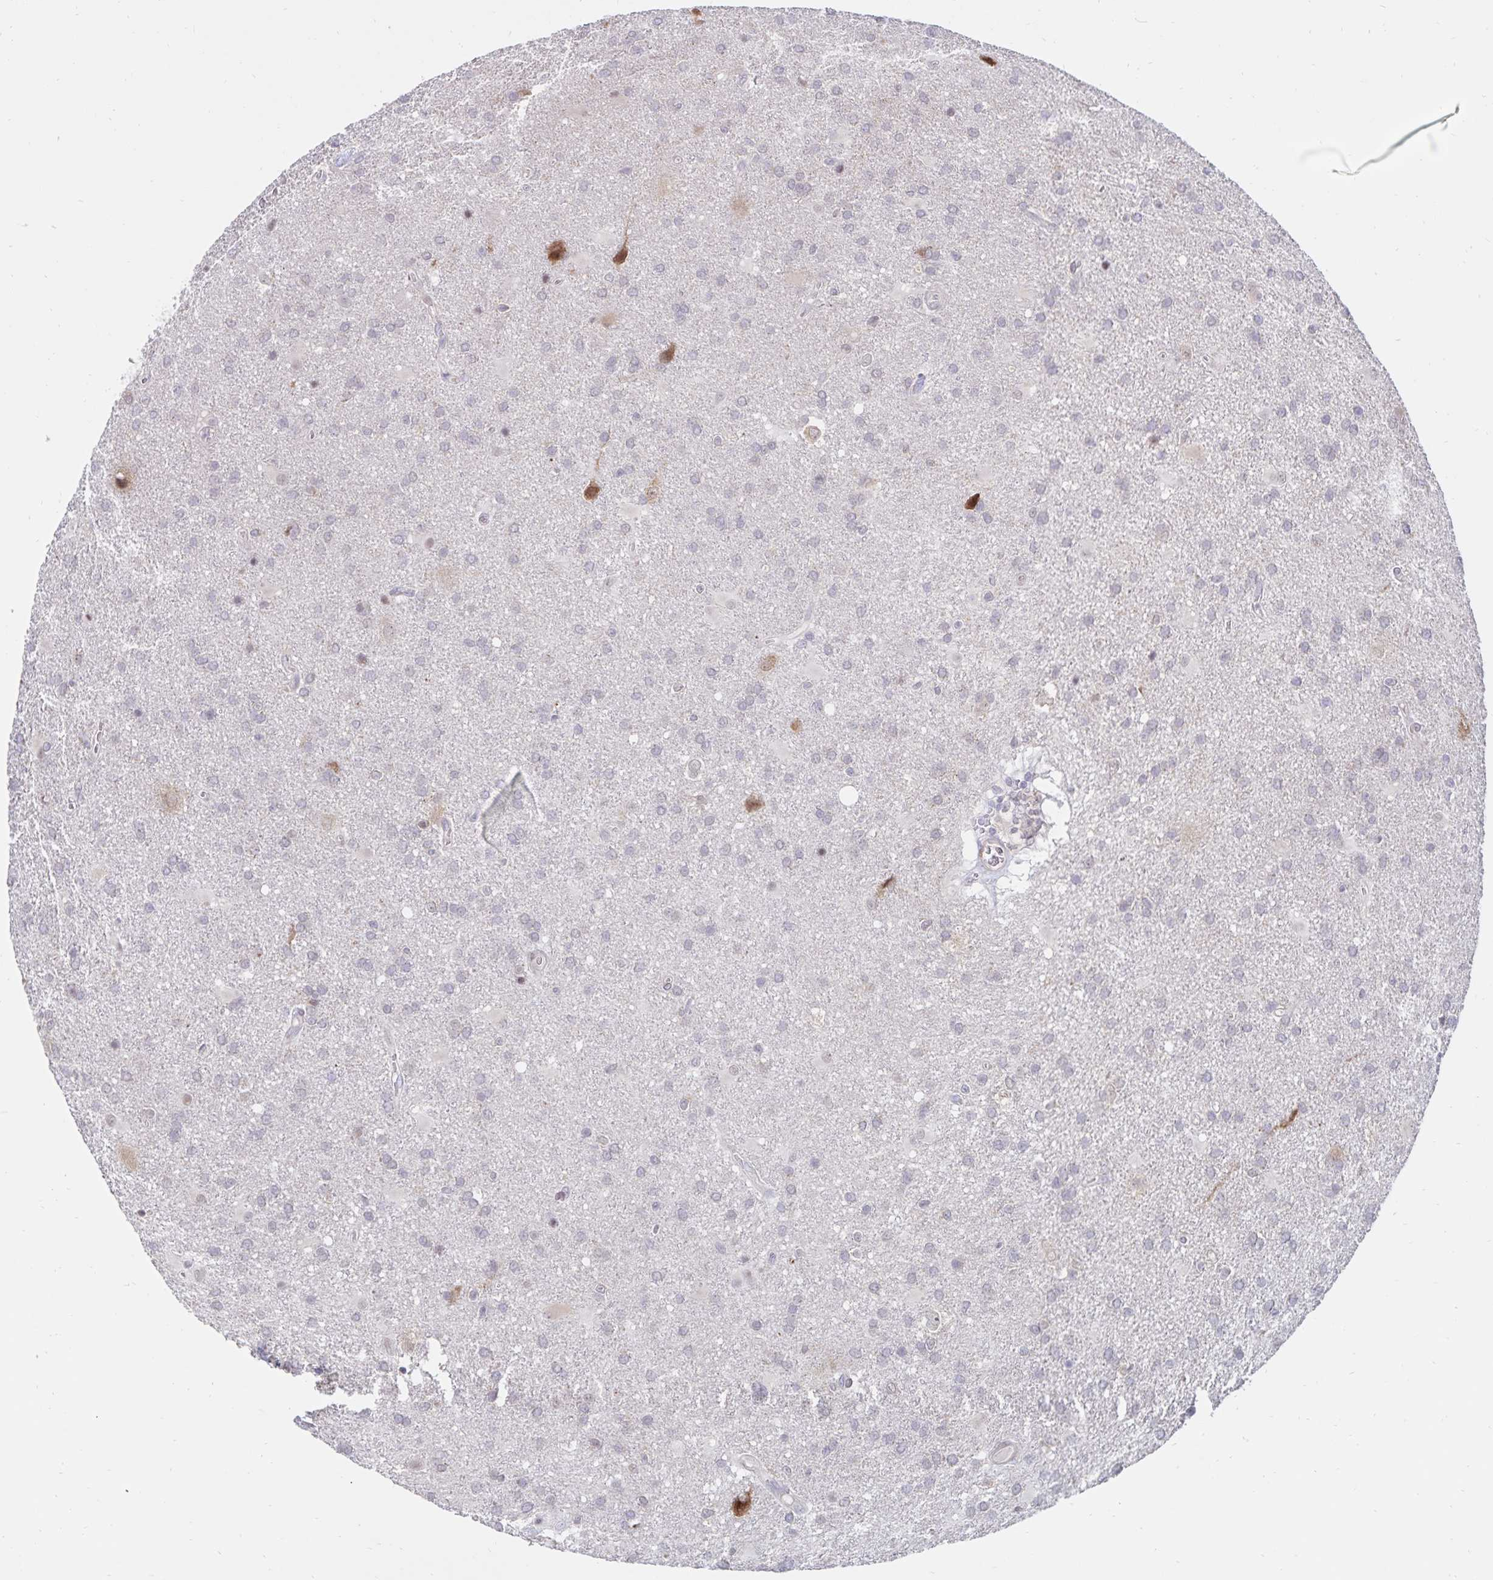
{"staining": {"intensity": "negative", "quantity": "none", "location": "none"}, "tissue": "glioma", "cell_type": "Tumor cells", "image_type": "cancer", "snomed": [{"axis": "morphology", "description": "Glioma, malignant, Low grade"}, {"axis": "topography", "description": "Brain"}], "caption": "This is an immunohistochemistry (IHC) photomicrograph of human glioma. There is no expression in tumor cells.", "gene": "ATP2A2", "patient": {"sex": "male", "age": 66}}